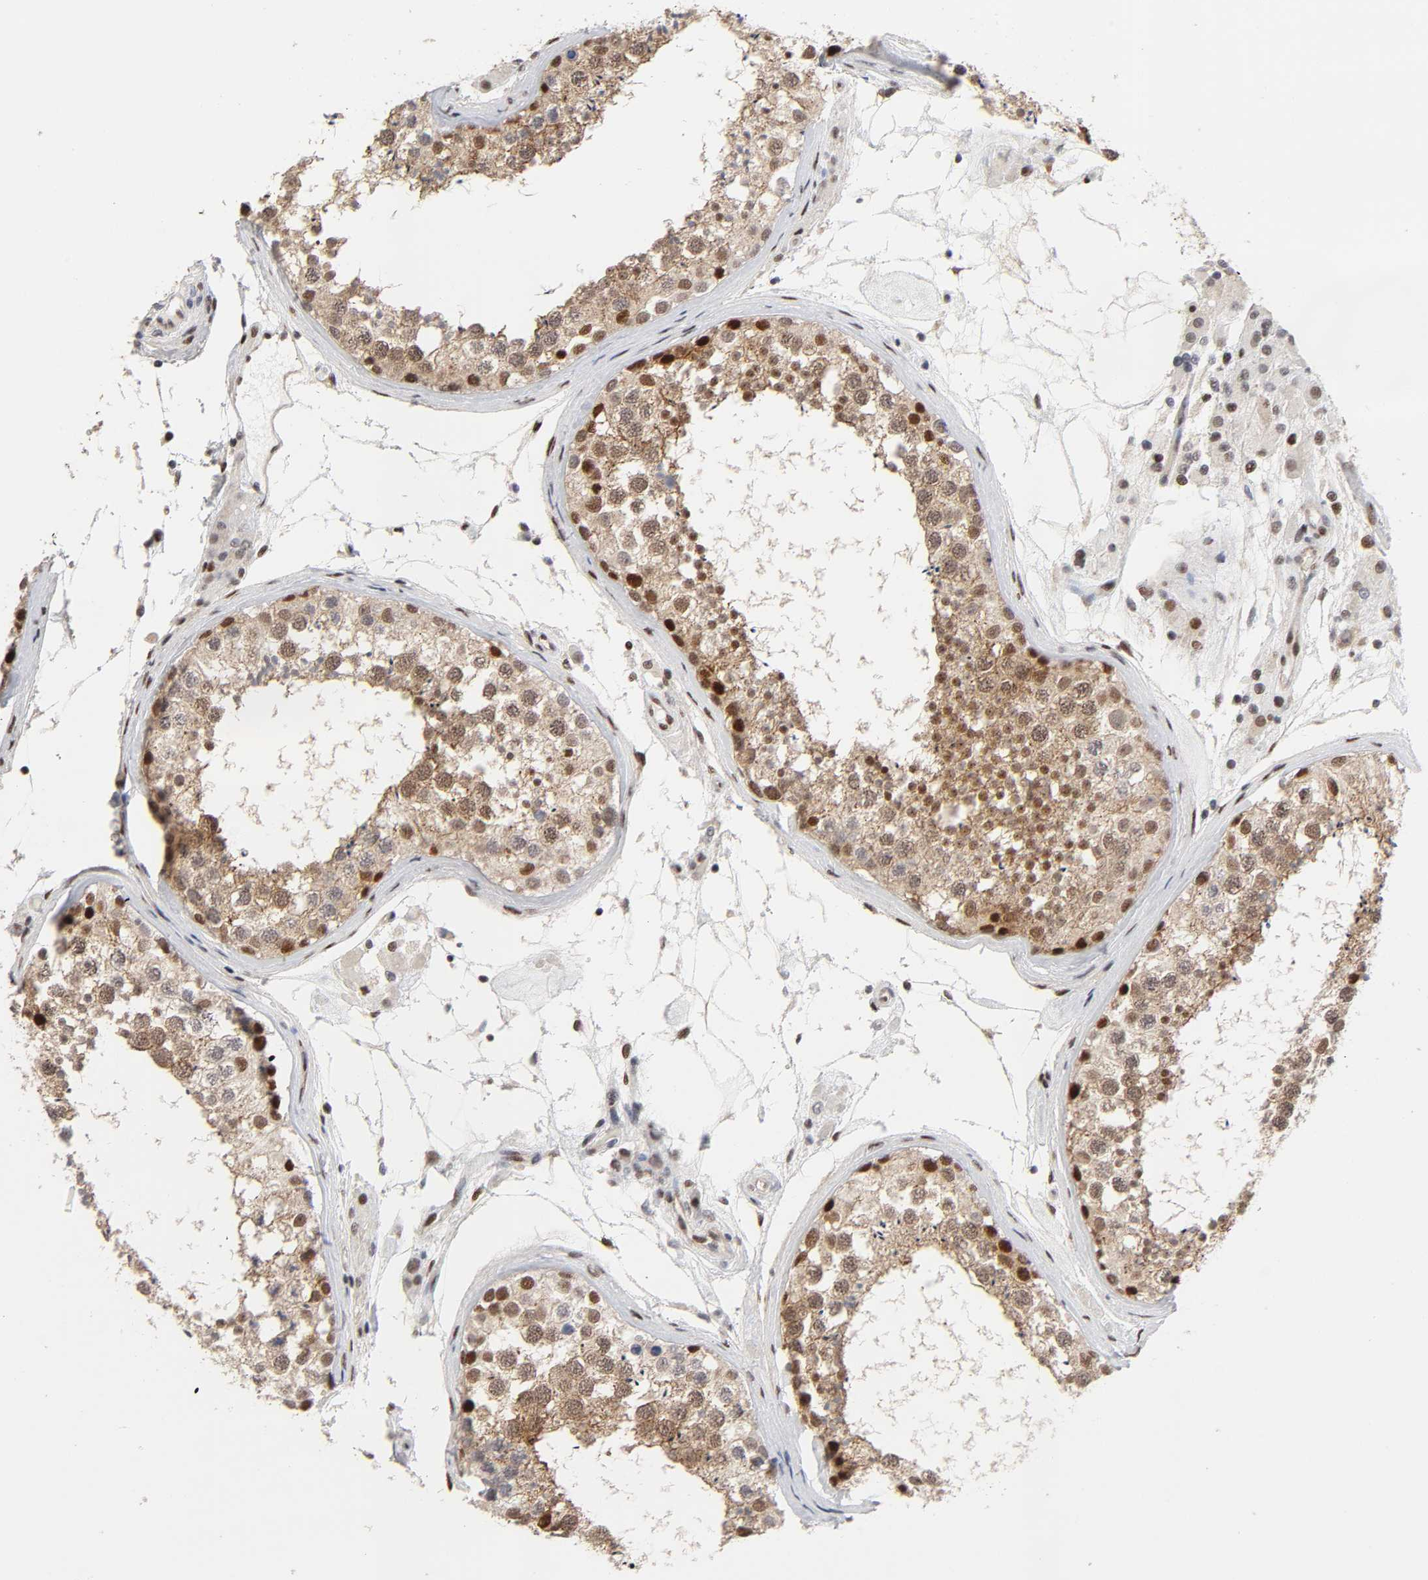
{"staining": {"intensity": "strong", "quantity": ">75%", "location": "cytoplasmic/membranous,nuclear"}, "tissue": "testis", "cell_type": "Cells in seminiferous ducts", "image_type": "normal", "snomed": [{"axis": "morphology", "description": "Normal tissue, NOS"}, {"axis": "topography", "description": "Testis"}], "caption": "The image demonstrates staining of normal testis, revealing strong cytoplasmic/membranous,nuclear protein expression (brown color) within cells in seminiferous ducts. (DAB = brown stain, brightfield microscopy at high magnification).", "gene": "STK38", "patient": {"sex": "male", "age": 46}}